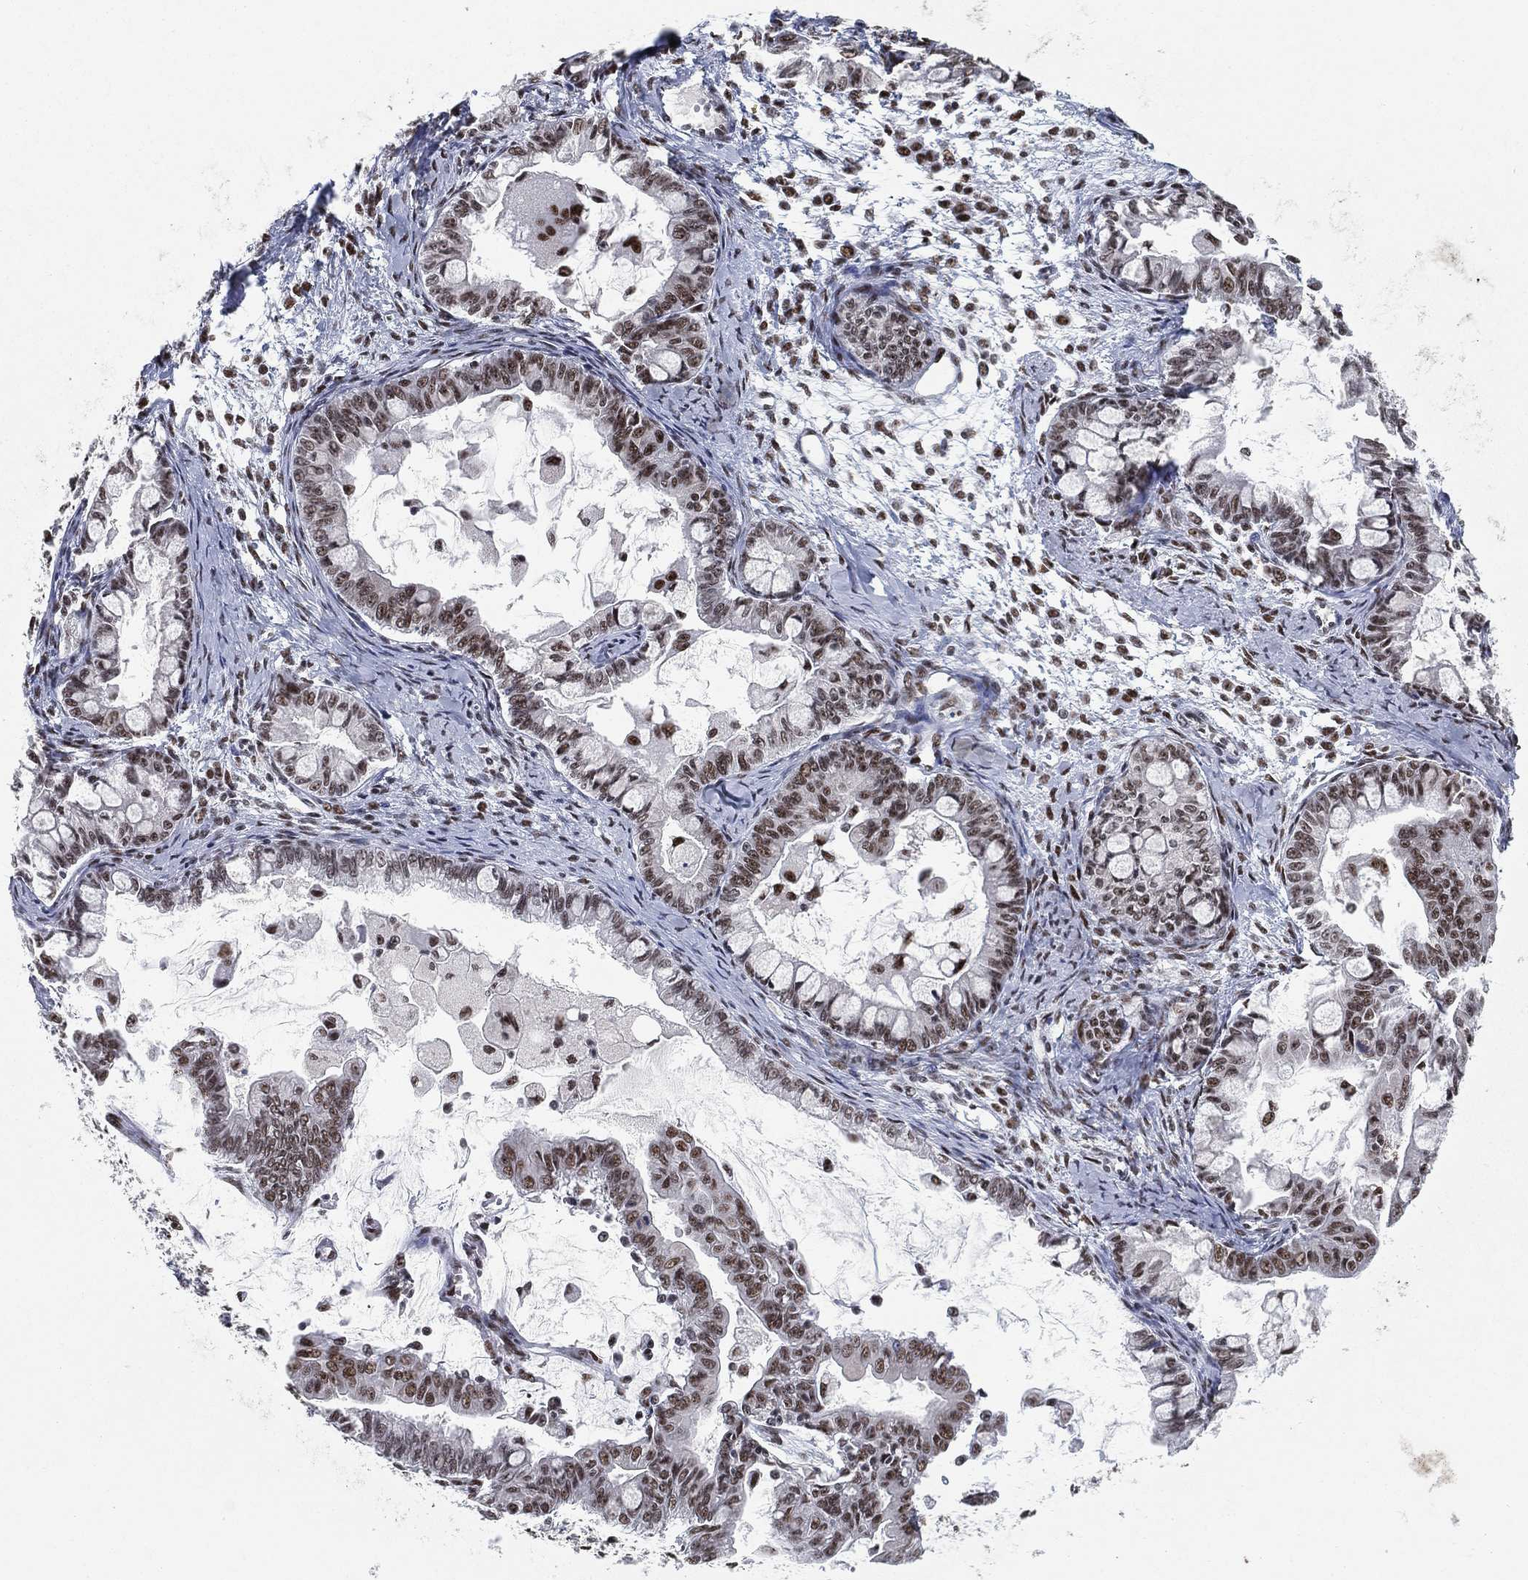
{"staining": {"intensity": "moderate", "quantity": ">75%", "location": "nuclear"}, "tissue": "ovarian cancer", "cell_type": "Tumor cells", "image_type": "cancer", "snomed": [{"axis": "morphology", "description": "Cystadenocarcinoma, mucinous, NOS"}, {"axis": "topography", "description": "Ovary"}], "caption": "Approximately >75% of tumor cells in human ovarian cancer exhibit moderate nuclear protein staining as visualized by brown immunohistochemical staining.", "gene": "DDX27", "patient": {"sex": "female", "age": 63}}